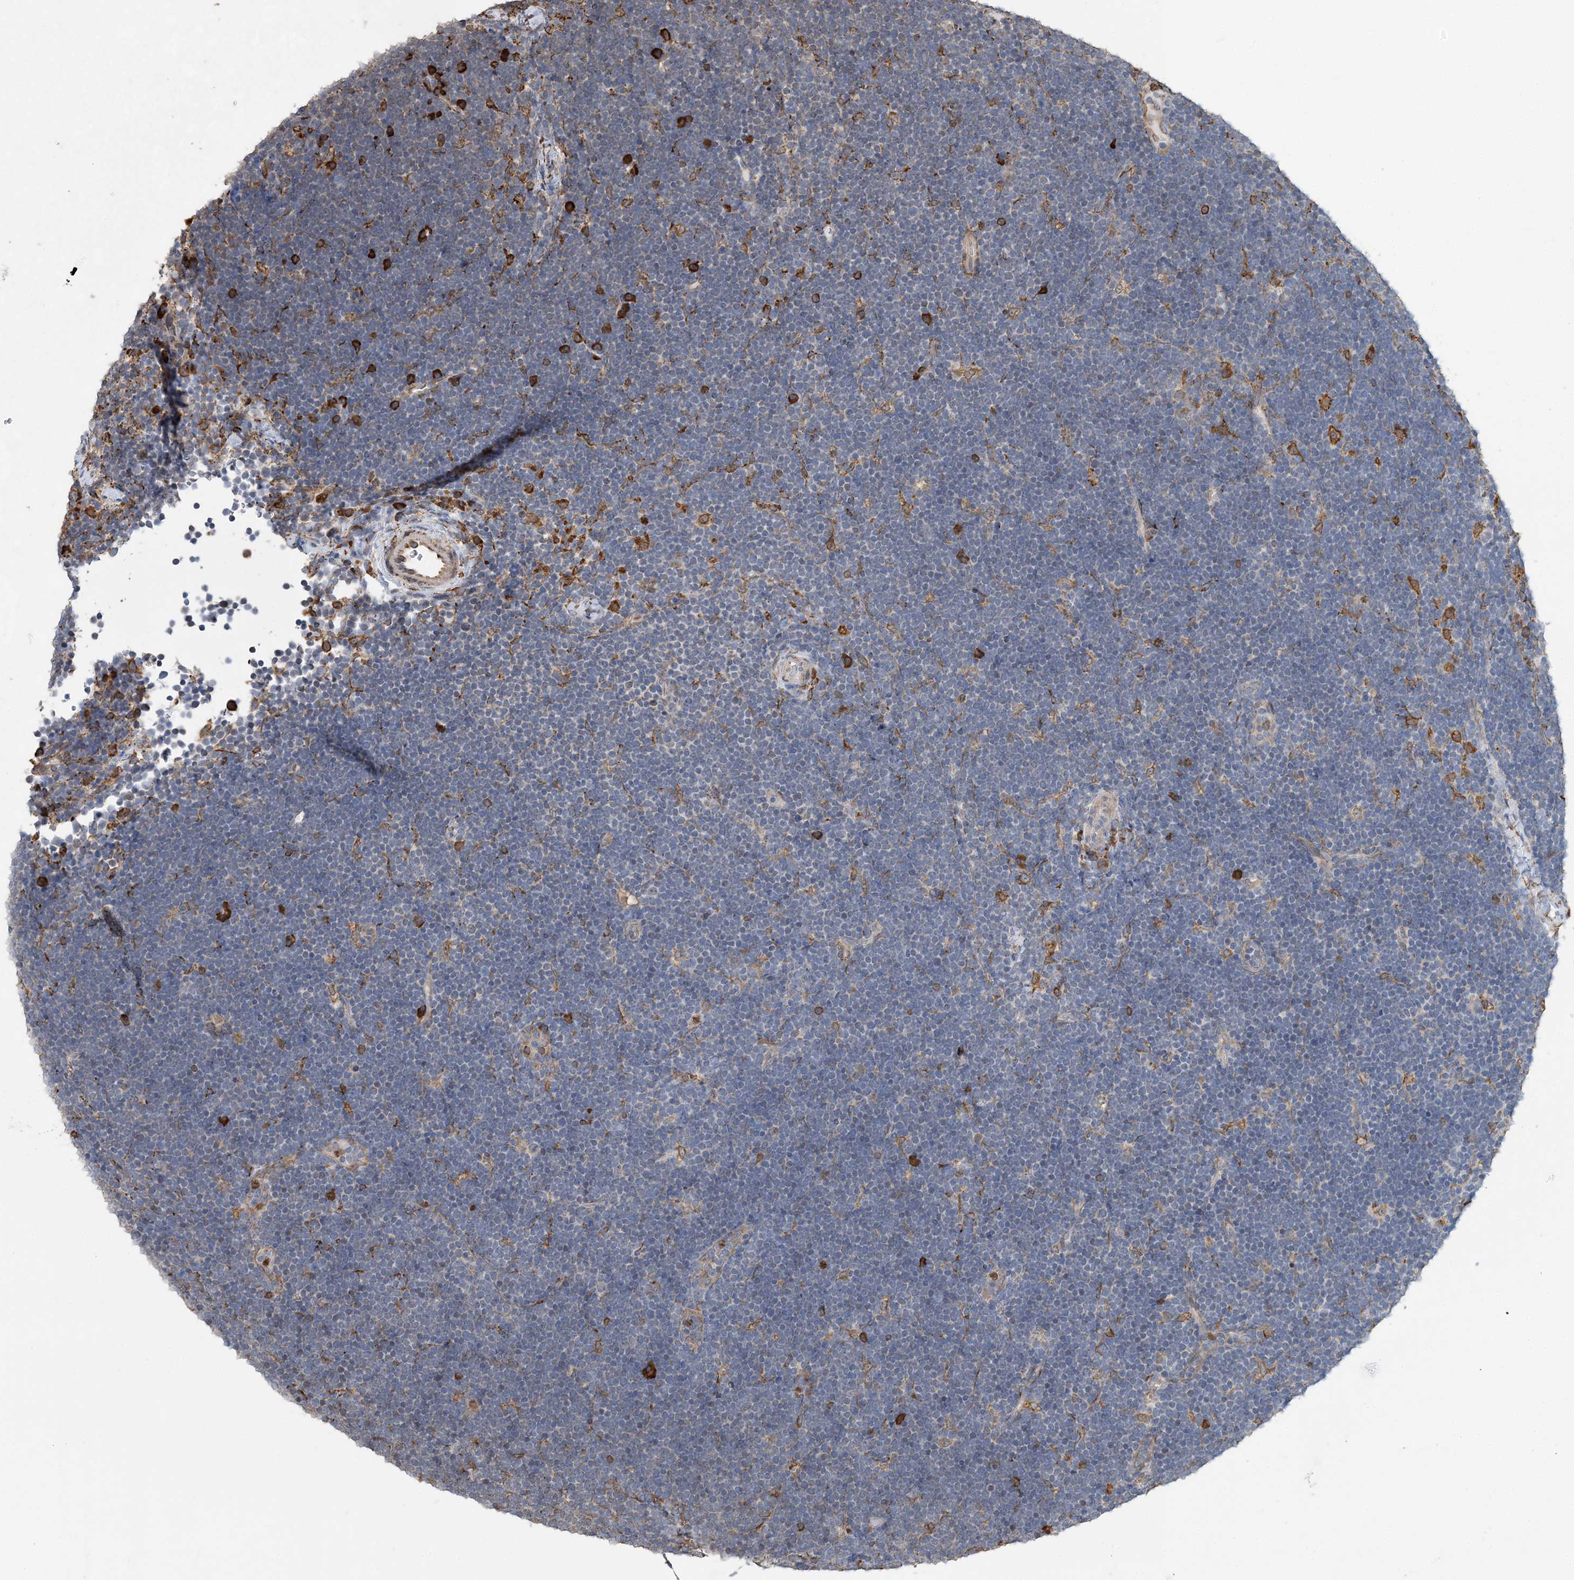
{"staining": {"intensity": "negative", "quantity": "none", "location": "none"}, "tissue": "lymphoma", "cell_type": "Tumor cells", "image_type": "cancer", "snomed": [{"axis": "morphology", "description": "Malignant lymphoma, non-Hodgkin's type, High grade"}, {"axis": "topography", "description": "Lymph node"}], "caption": "Micrograph shows no protein staining in tumor cells of high-grade malignant lymphoma, non-Hodgkin's type tissue.", "gene": "WDR12", "patient": {"sex": "male", "age": 13}}